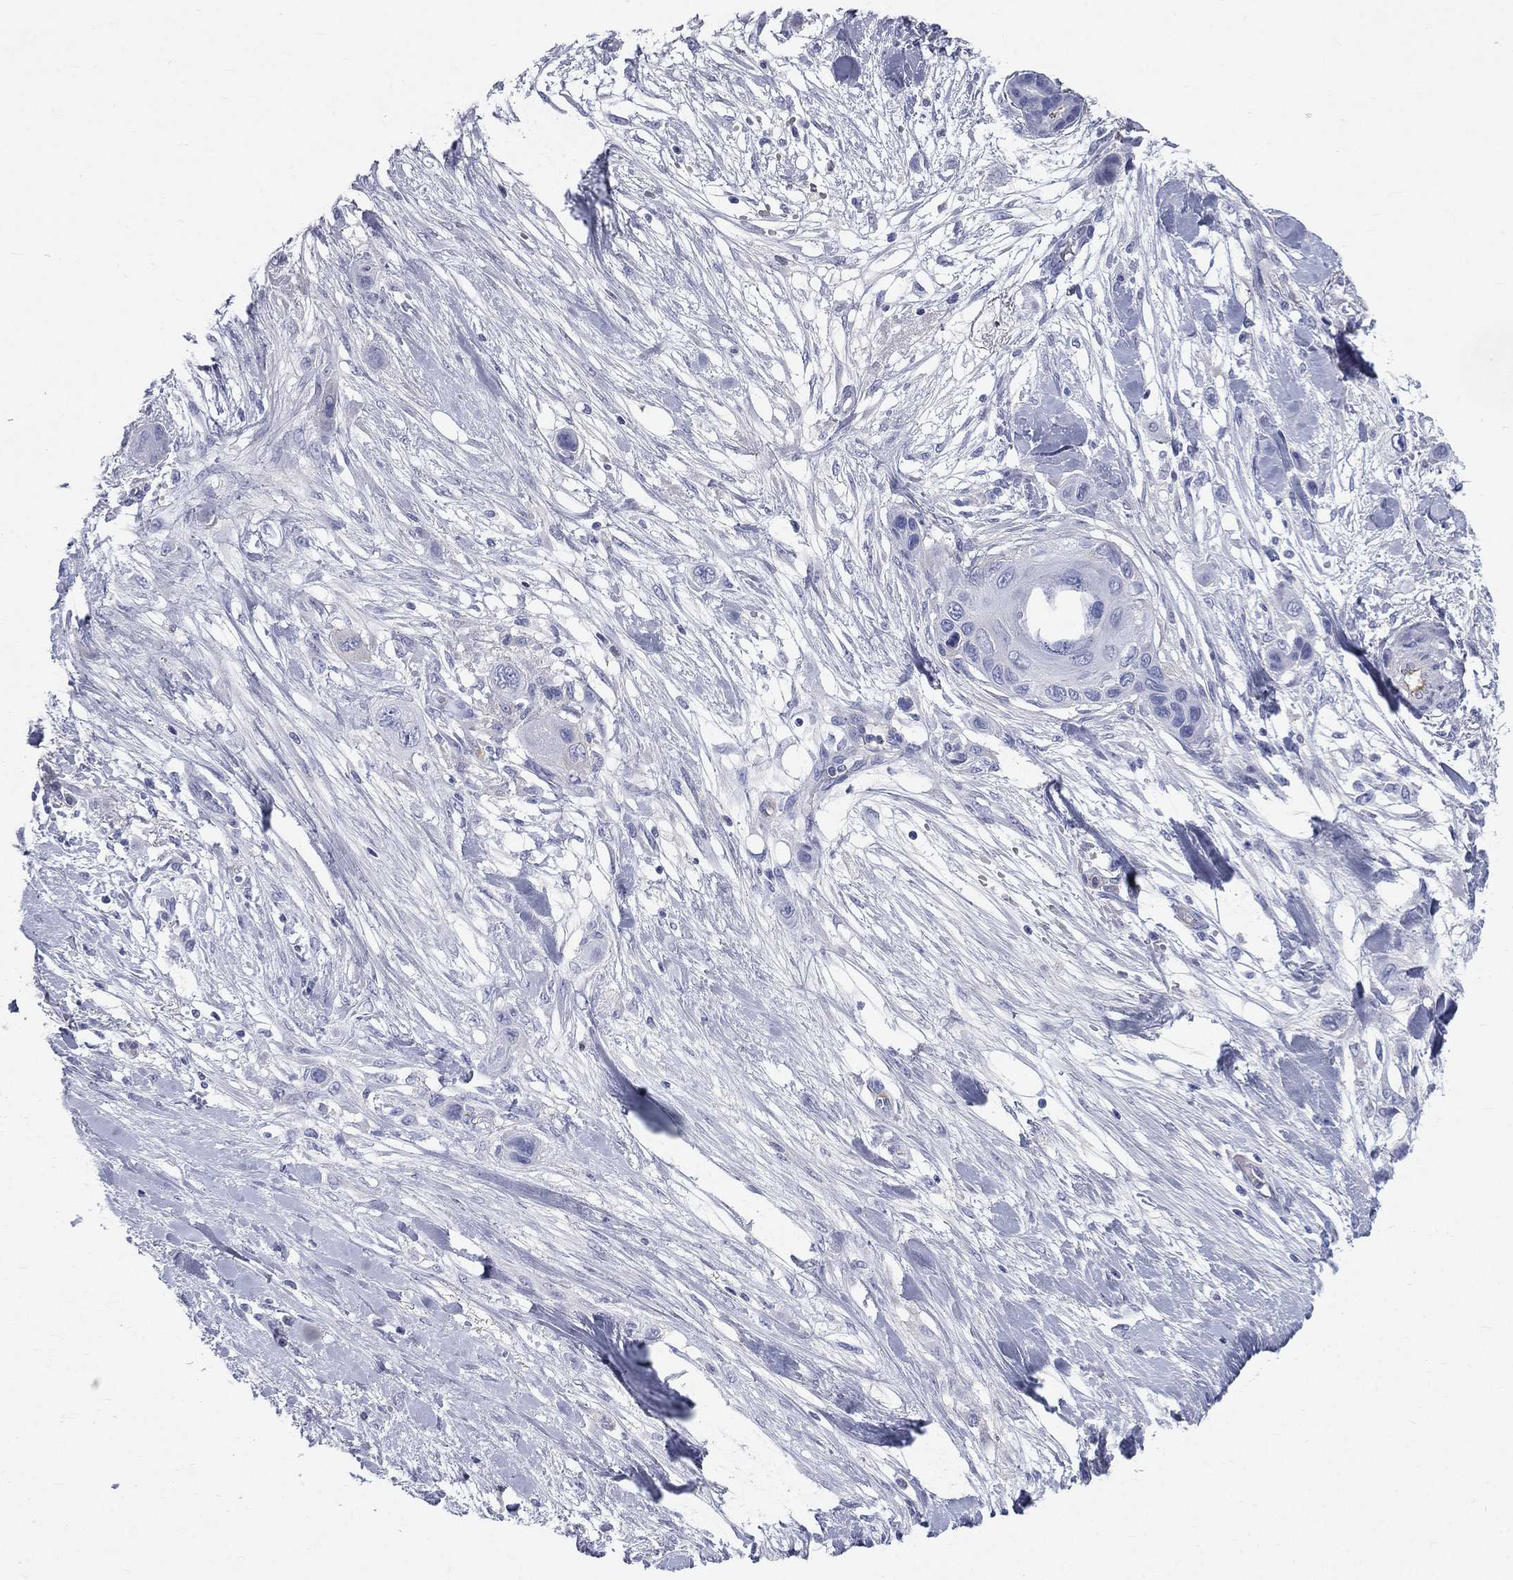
{"staining": {"intensity": "negative", "quantity": "none", "location": "none"}, "tissue": "skin cancer", "cell_type": "Tumor cells", "image_type": "cancer", "snomed": [{"axis": "morphology", "description": "Squamous cell carcinoma, NOS"}, {"axis": "topography", "description": "Skin"}], "caption": "This is an immunohistochemistry histopathology image of skin squamous cell carcinoma. There is no expression in tumor cells.", "gene": "HP", "patient": {"sex": "male", "age": 79}}